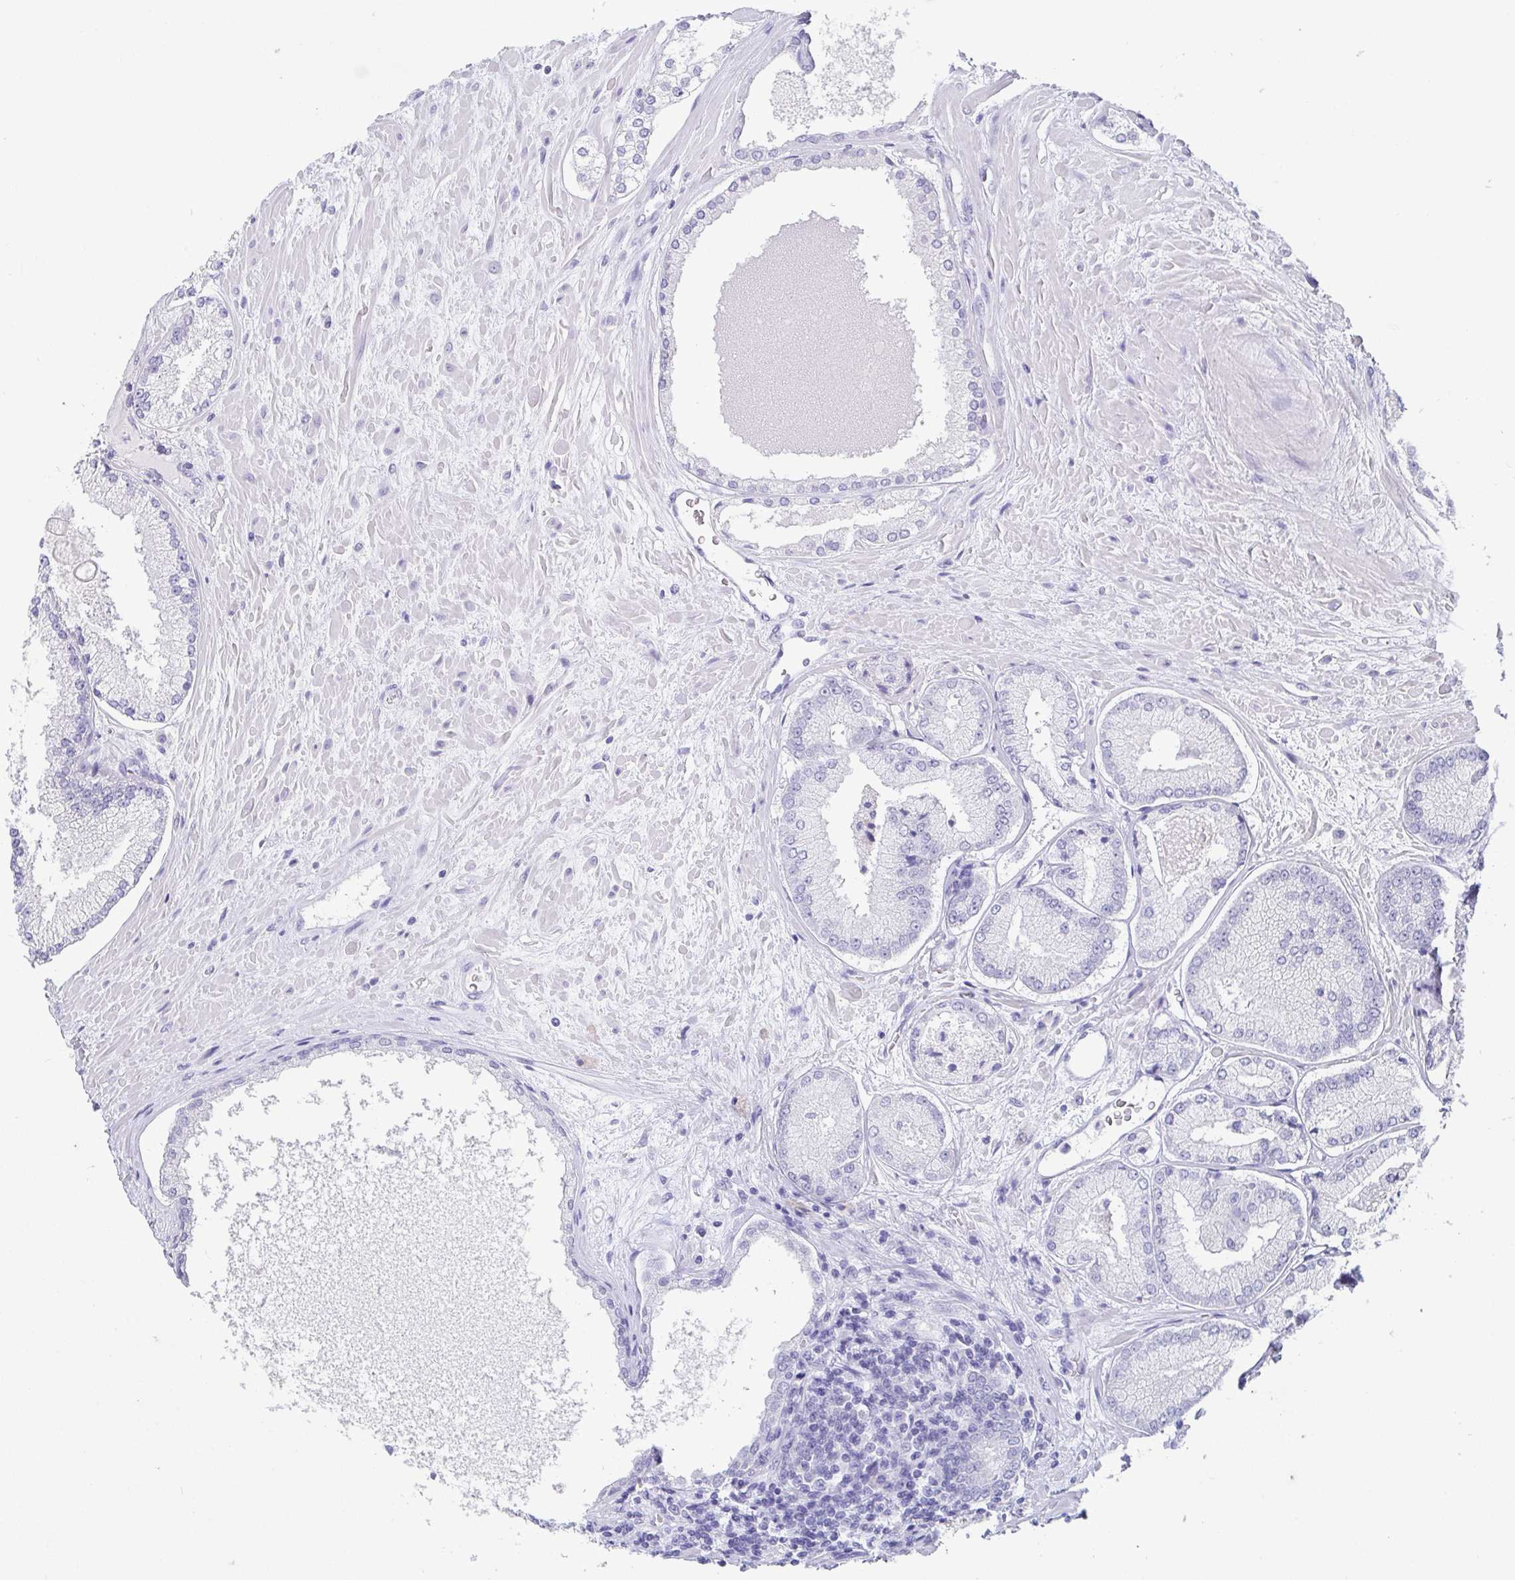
{"staining": {"intensity": "negative", "quantity": "none", "location": "none"}, "tissue": "prostate cancer", "cell_type": "Tumor cells", "image_type": "cancer", "snomed": [{"axis": "morphology", "description": "Adenocarcinoma, High grade"}, {"axis": "topography", "description": "Prostate"}], "caption": "DAB (3,3'-diaminobenzidine) immunohistochemical staining of human prostate cancer reveals no significant staining in tumor cells. The staining was performed using DAB to visualize the protein expression in brown, while the nuclei were stained in blue with hematoxylin (Magnification: 20x).", "gene": "SCGN", "patient": {"sex": "male", "age": 73}}